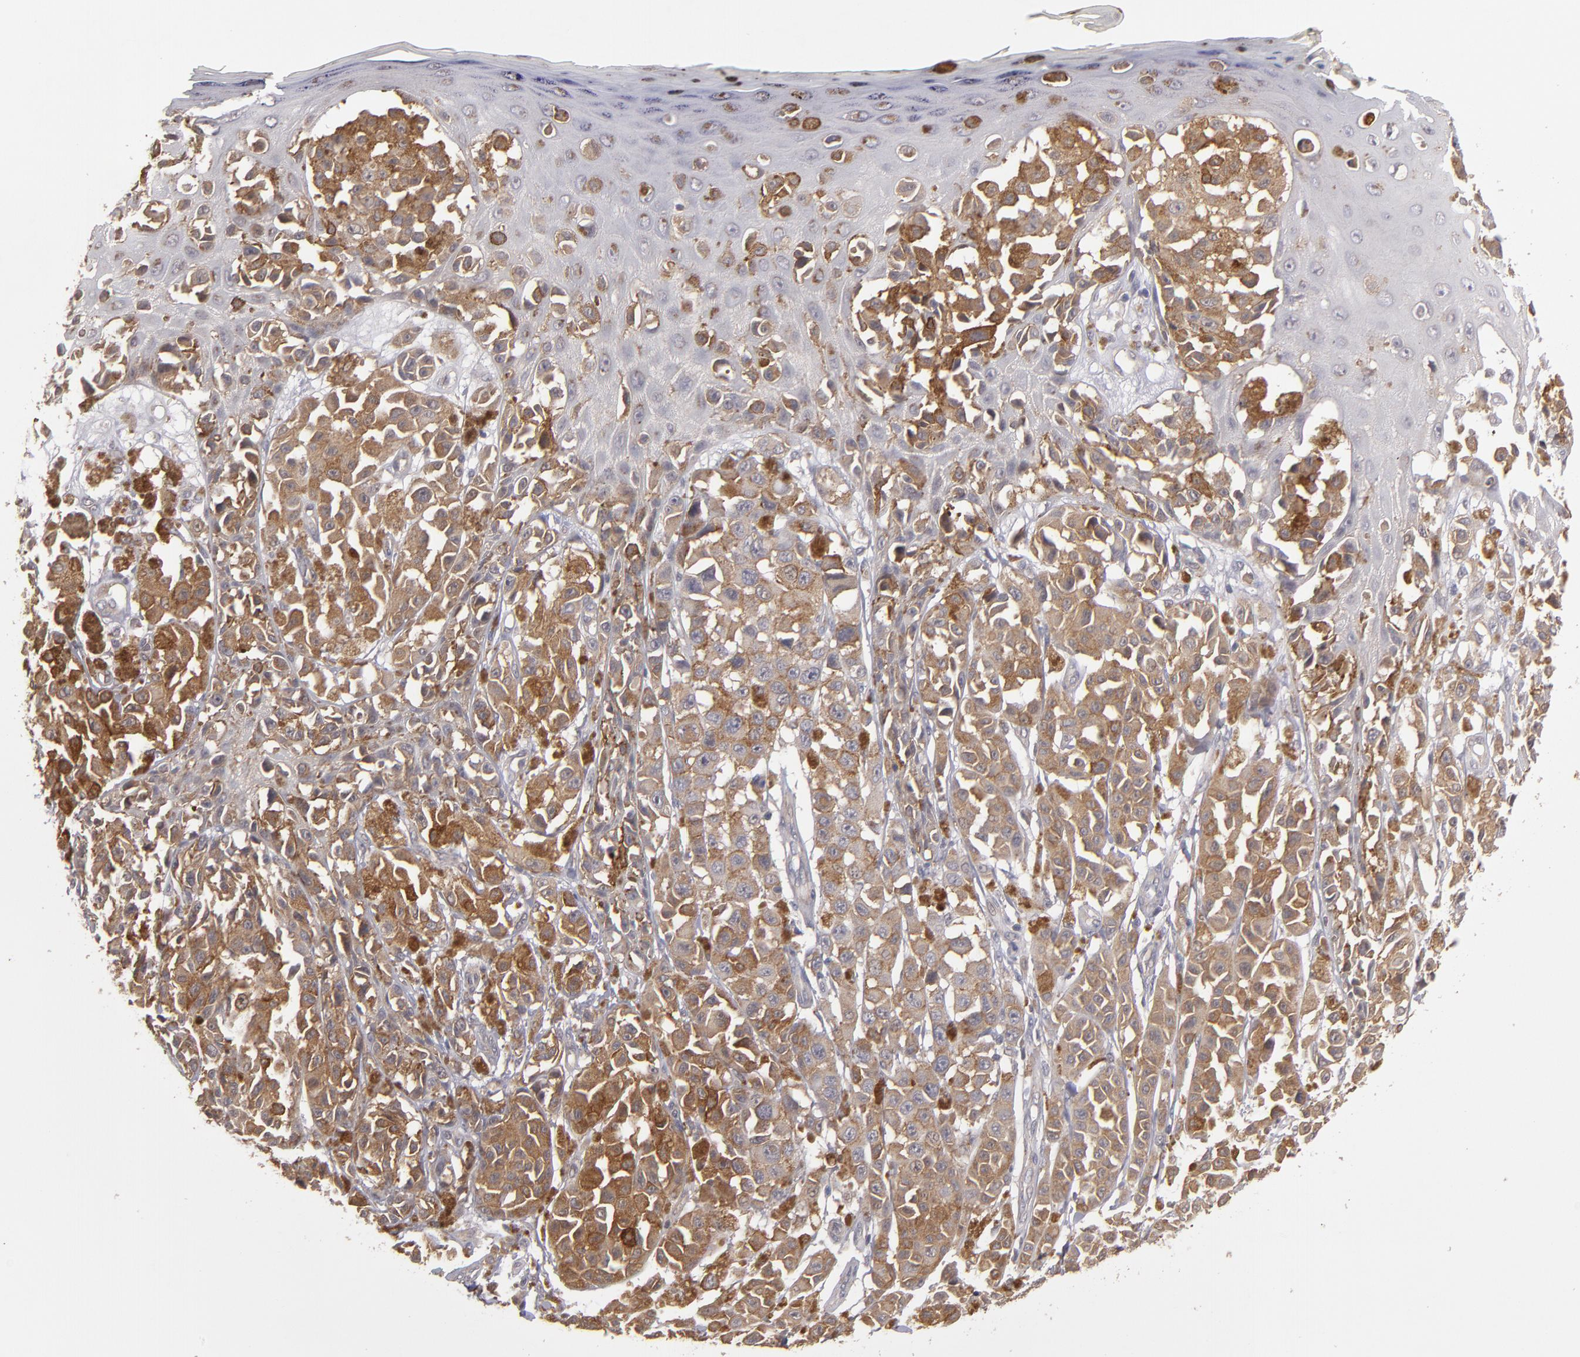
{"staining": {"intensity": "moderate", "quantity": ">75%", "location": "cytoplasmic/membranous"}, "tissue": "melanoma", "cell_type": "Tumor cells", "image_type": "cancer", "snomed": [{"axis": "morphology", "description": "Malignant melanoma, NOS"}, {"axis": "topography", "description": "Skin"}], "caption": "Moderate cytoplasmic/membranous expression for a protein is present in about >75% of tumor cells of malignant melanoma using immunohistochemistry (IHC).", "gene": "CTSO", "patient": {"sex": "female", "age": 38}}